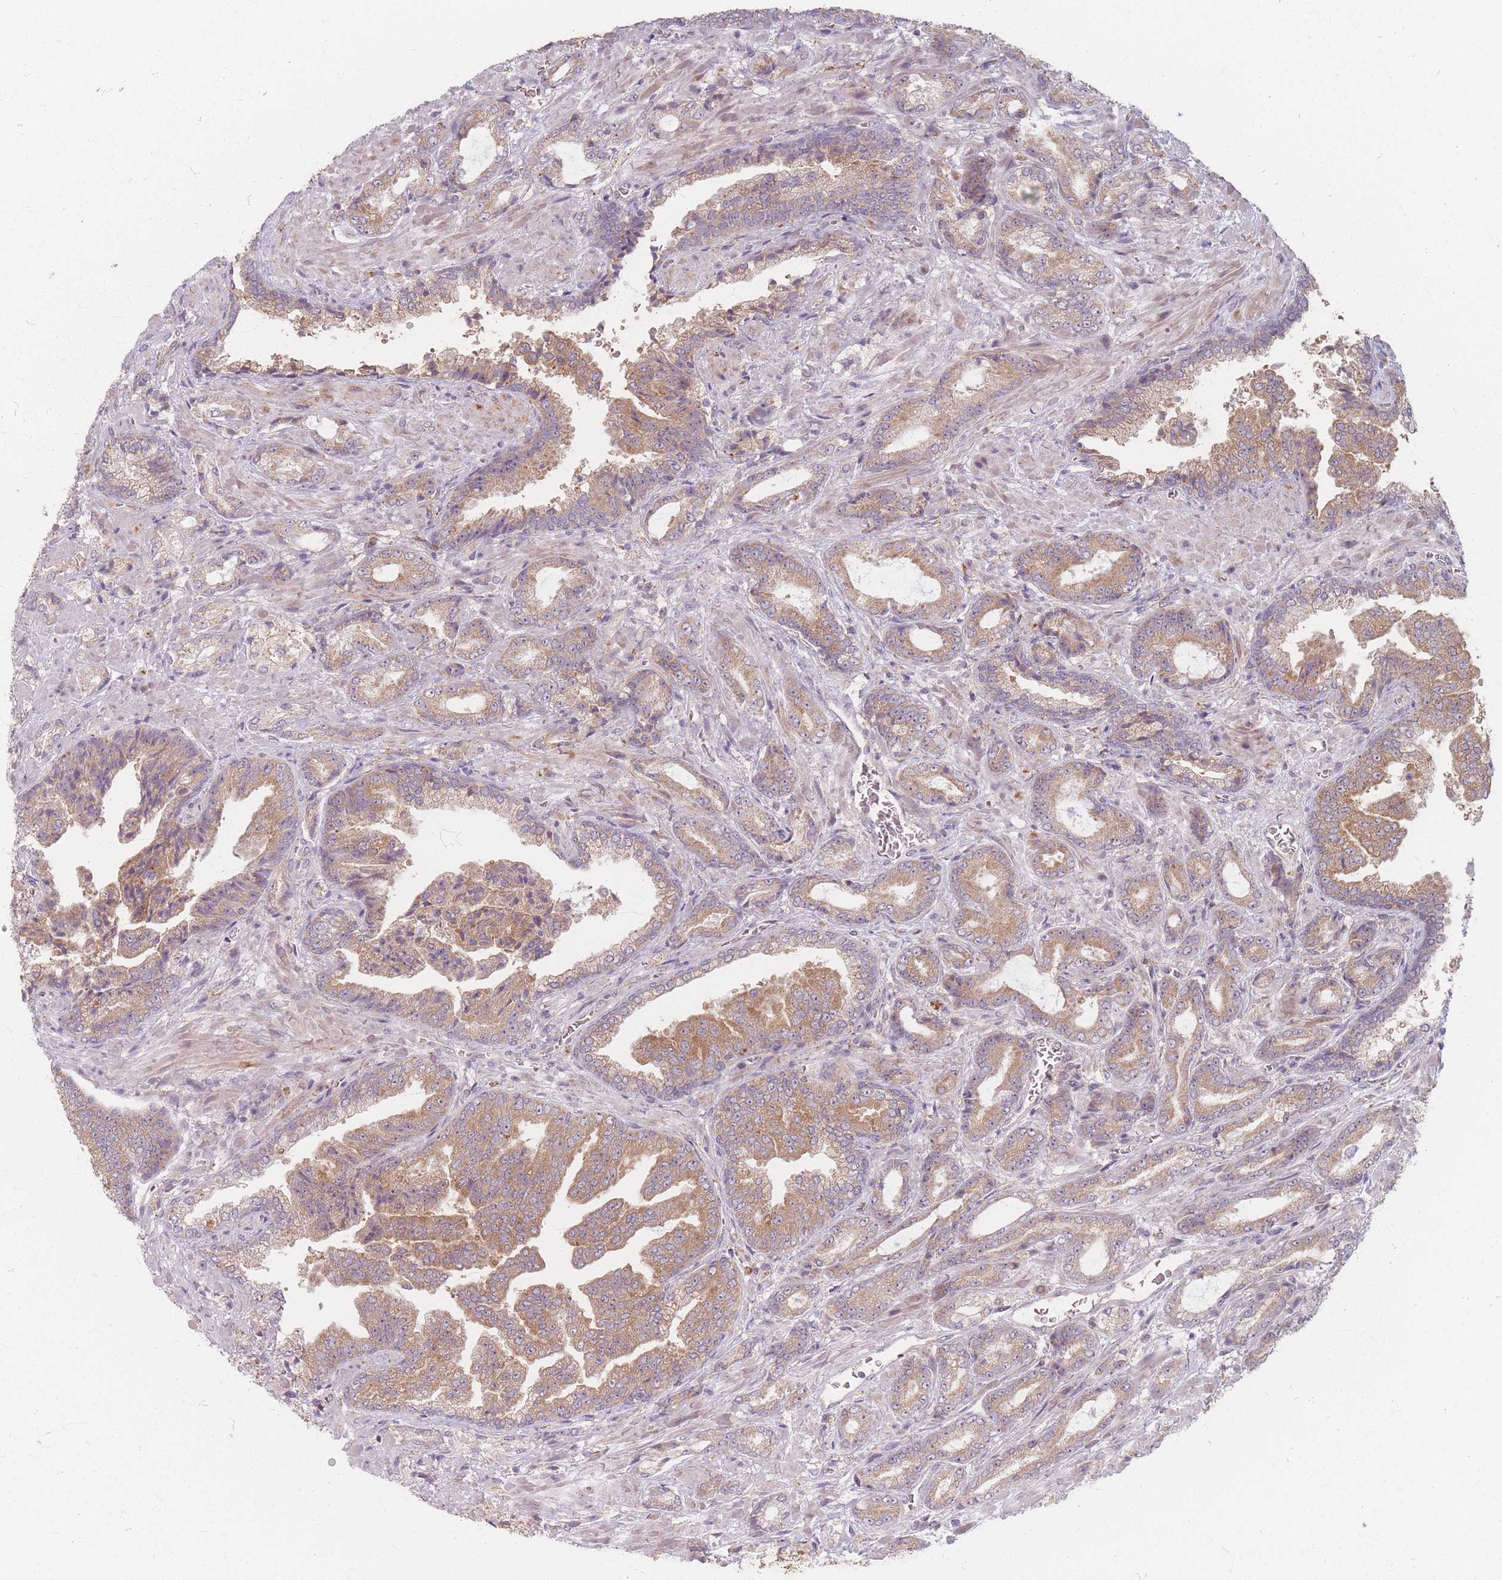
{"staining": {"intensity": "moderate", "quantity": ">75%", "location": "cytoplasmic/membranous"}, "tissue": "prostate cancer", "cell_type": "Tumor cells", "image_type": "cancer", "snomed": [{"axis": "morphology", "description": "Adenocarcinoma, High grade"}, {"axis": "topography", "description": "Prostate"}], "caption": "The image exhibits immunohistochemical staining of prostate cancer (adenocarcinoma (high-grade)). There is moderate cytoplasmic/membranous expression is seen in approximately >75% of tumor cells.", "gene": "SMIM14", "patient": {"sex": "male", "age": 68}}